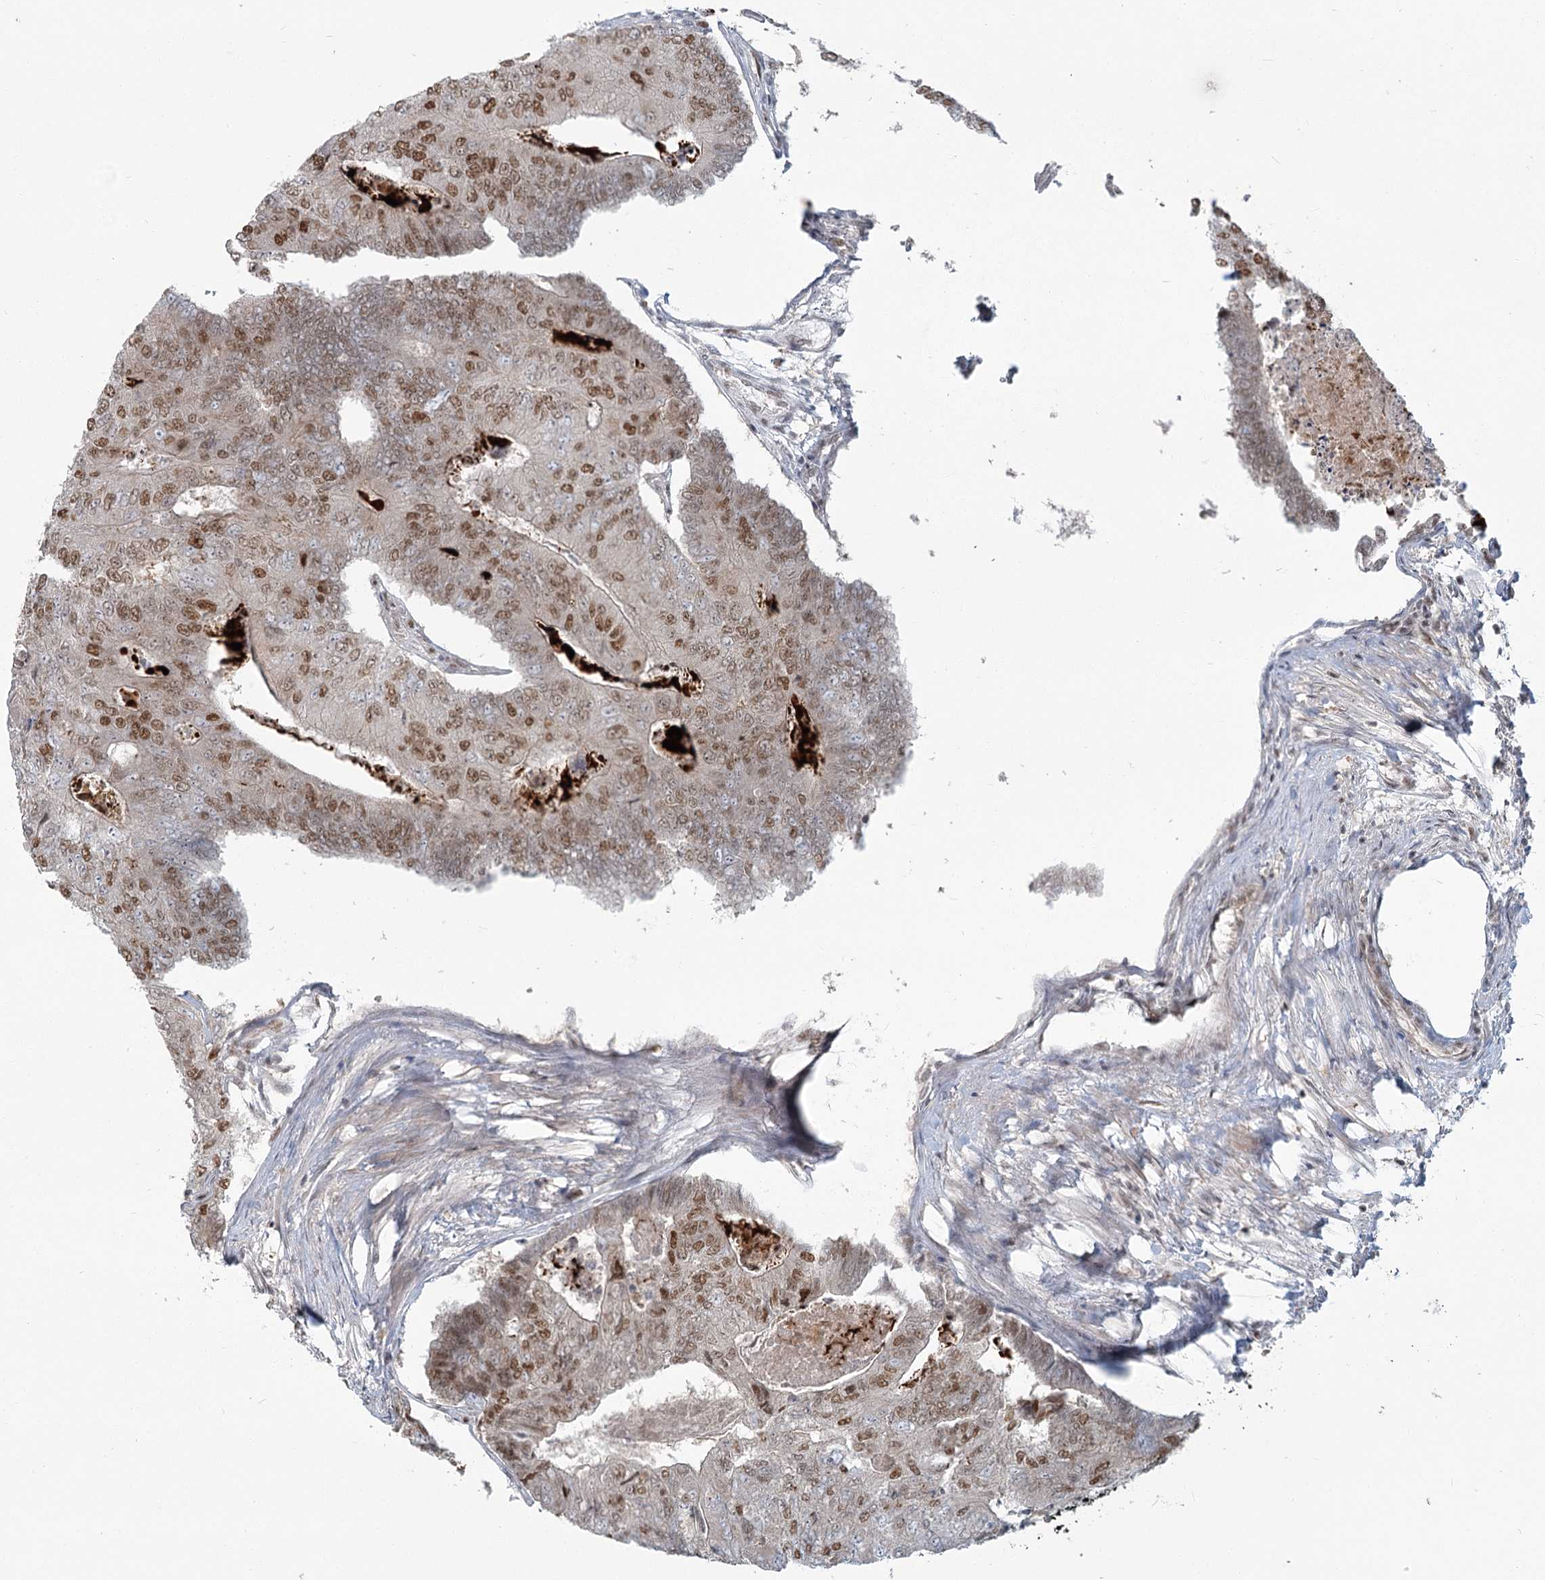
{"staining": {"intensity": "moderate", "quantity": ">75%", "location": "nuclear"}, "tissue": "colorectal cancer", "cell_type": "Tumor cells", "image_type": "cancer", "snomed": [{"axis": "morphology", "description": "Adenocarcinoma, NOS"}, {"axis": "topography", "description": "Colon"}], "caption": "DAB immunohistochemical staining of human colorectal adenocarcinoma reveals moderate nuclear protein expression in about >75% of tumor cells.", "gene": "R3HCC1L", "patient": {"sex": "female", "age": 67}}